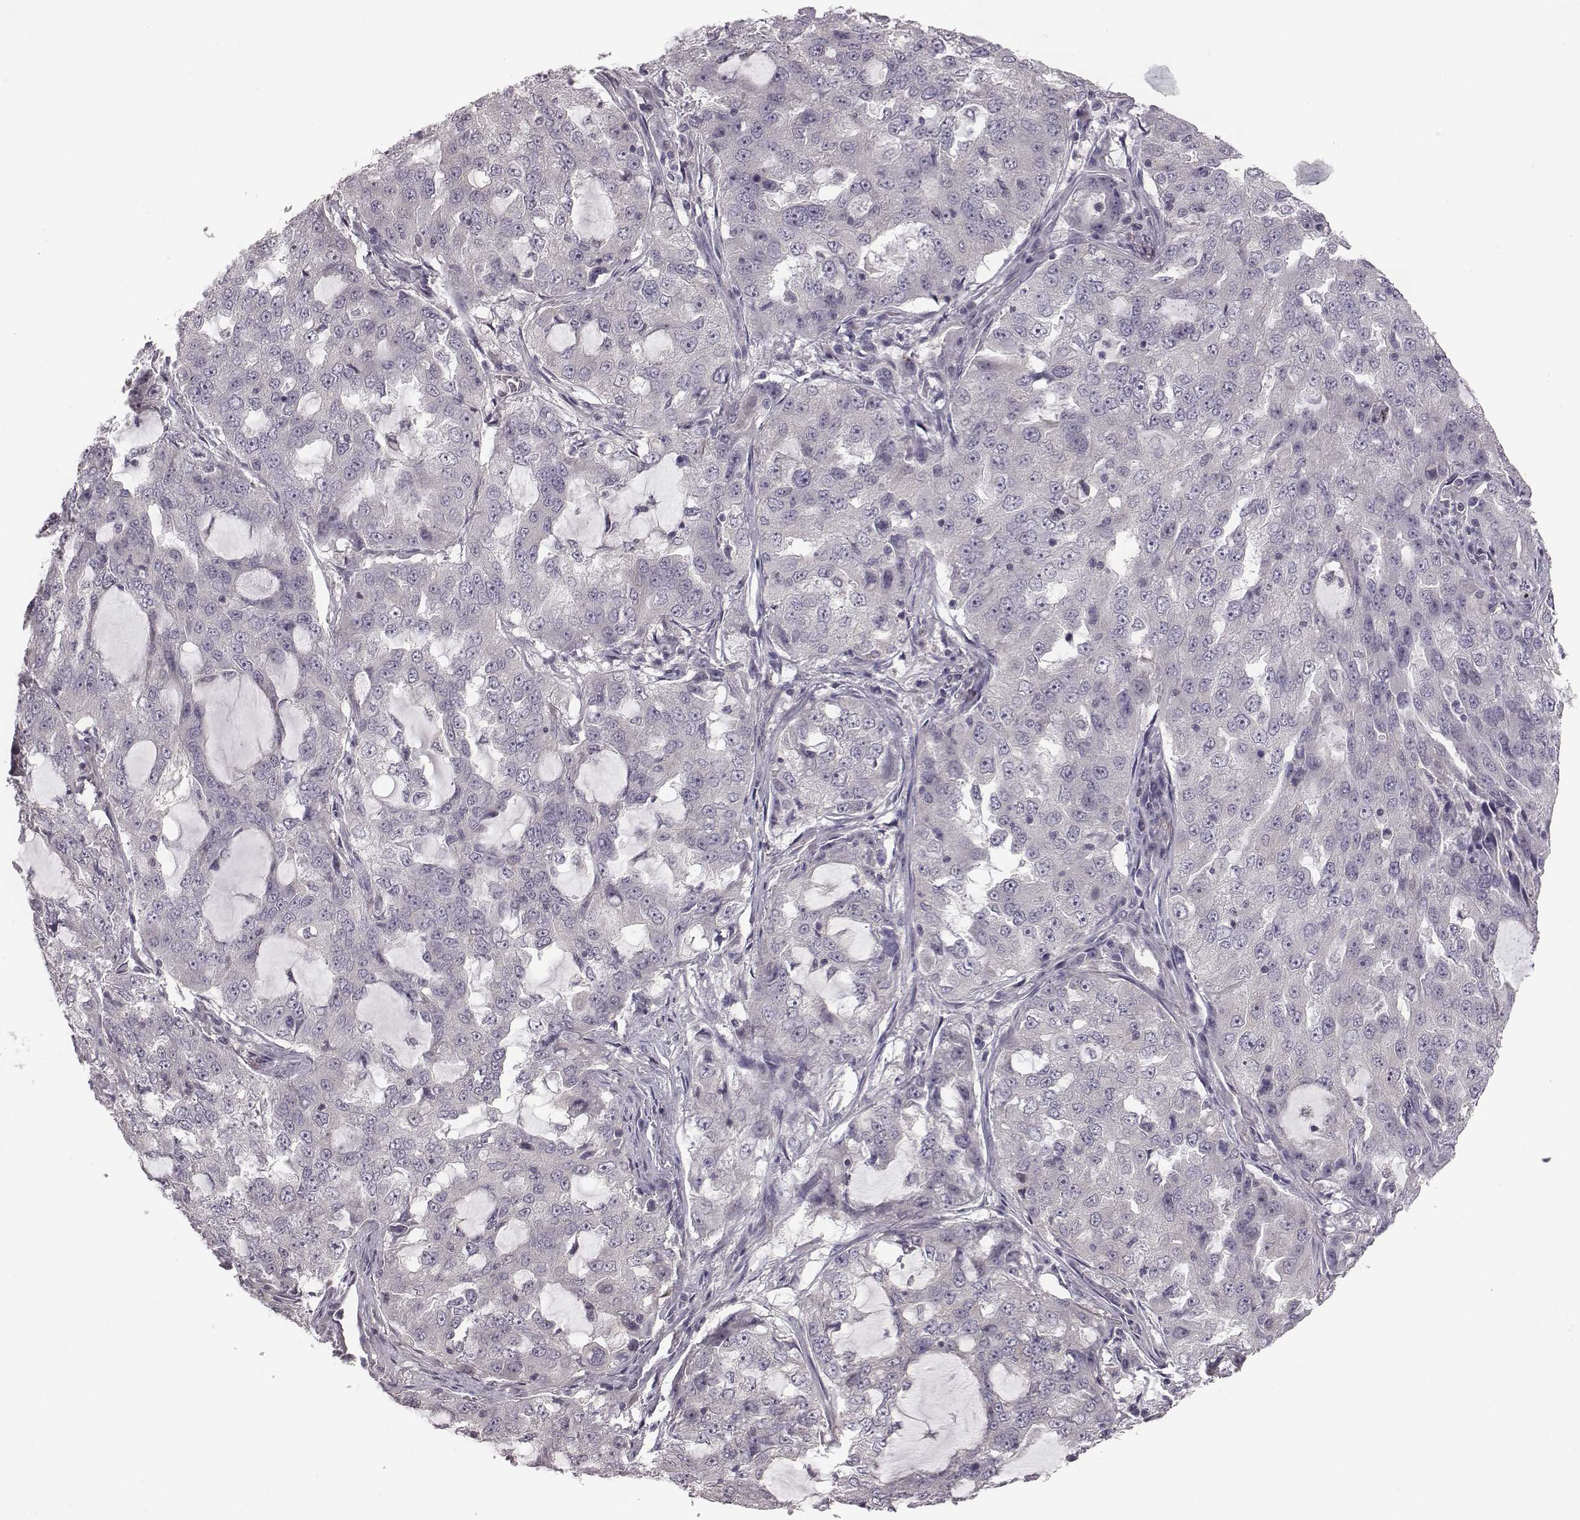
{"staining": {"intensity": "negative", "quantity": "none", "location": "none"}, "tissue": "lung cancer", "cell_type": "Tumor cells", "image_type": "cancer", "snomed": [{"axis": "morphology", "description": "Adenocarcinoma, NOS"}, {"axis": "topography", "description": "Lung"}], "caption": "Immunohistochemistry photomicrograph of neoplastic tissue: lung adenocarcinoma stained with DAB (3,3'-diaminobenzidine) exhibits no significant protein positivity in tumor cells. (DAB immunohistochemistry (IHC), high magnification).", "gene": "BICDL1", "patient": {"sex": "female", "age": 61}}